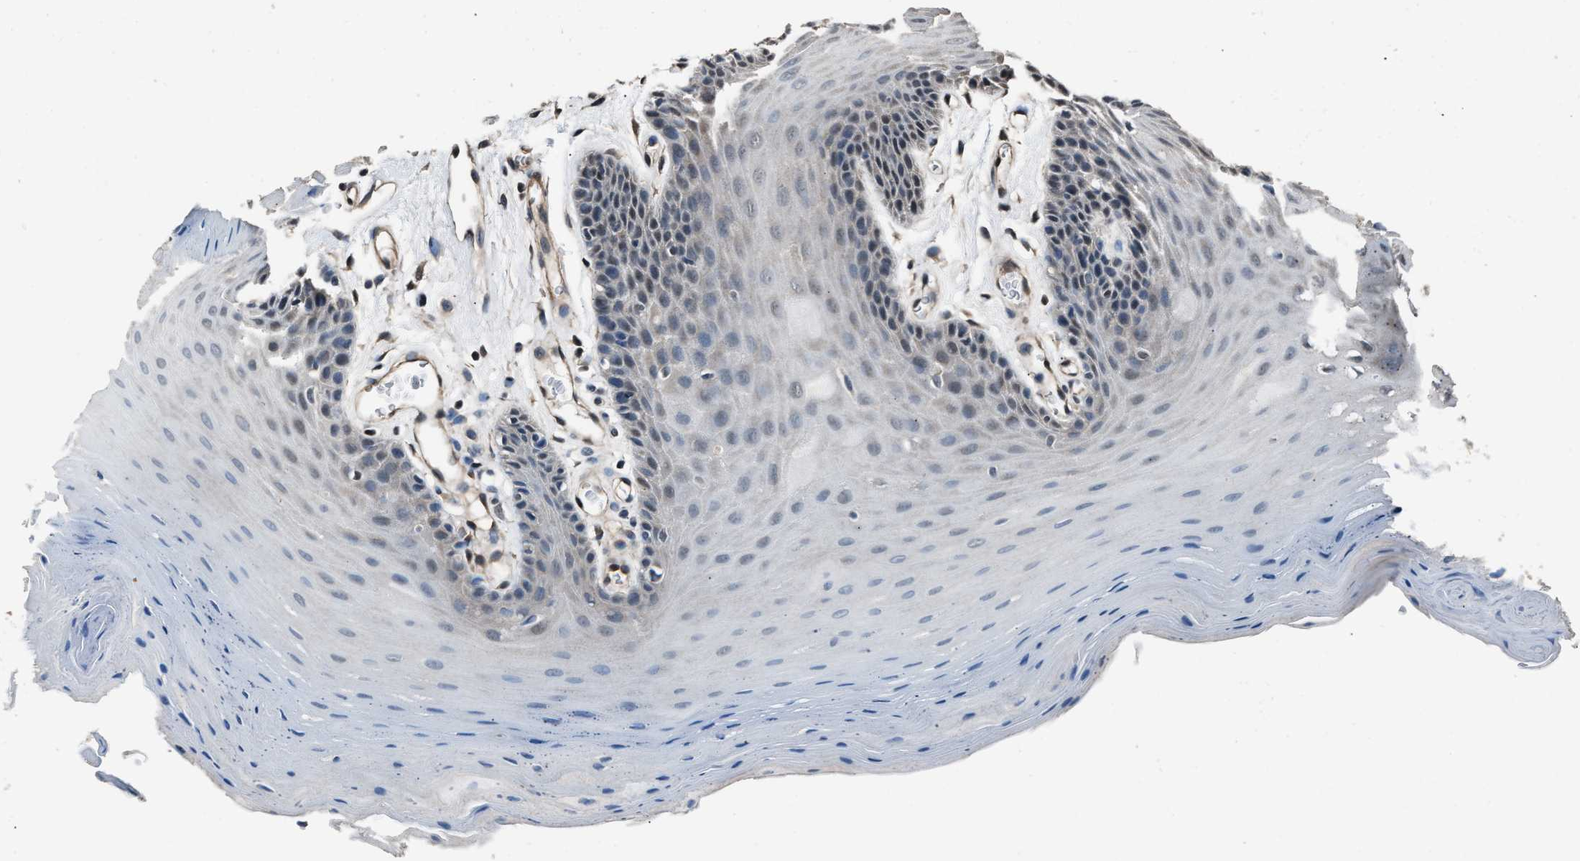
{"staining": {"intensity": "weak", "quantity": "<25%", "location": "nuclear"}, "tissue": "oral mucosa", "cell_type": "Squamous epithelial cells", "image_type": "normal", "snomed": [{"axis": "morphology", "description": "Normal tissue, NOS"}, {"axis": "morphology", "description": "Squamous cell carcinoma, NOS"}, {"axis": "topography", "description": "Oral tissue"}, {"axis": "topography", "description": "Head-Neck"}], "caption": "IHC of normal human oral mucosa displays no staining in squamous epithelial cells.", "gene": "DFFA", "patient": {"sex": "male", "age": 71}}